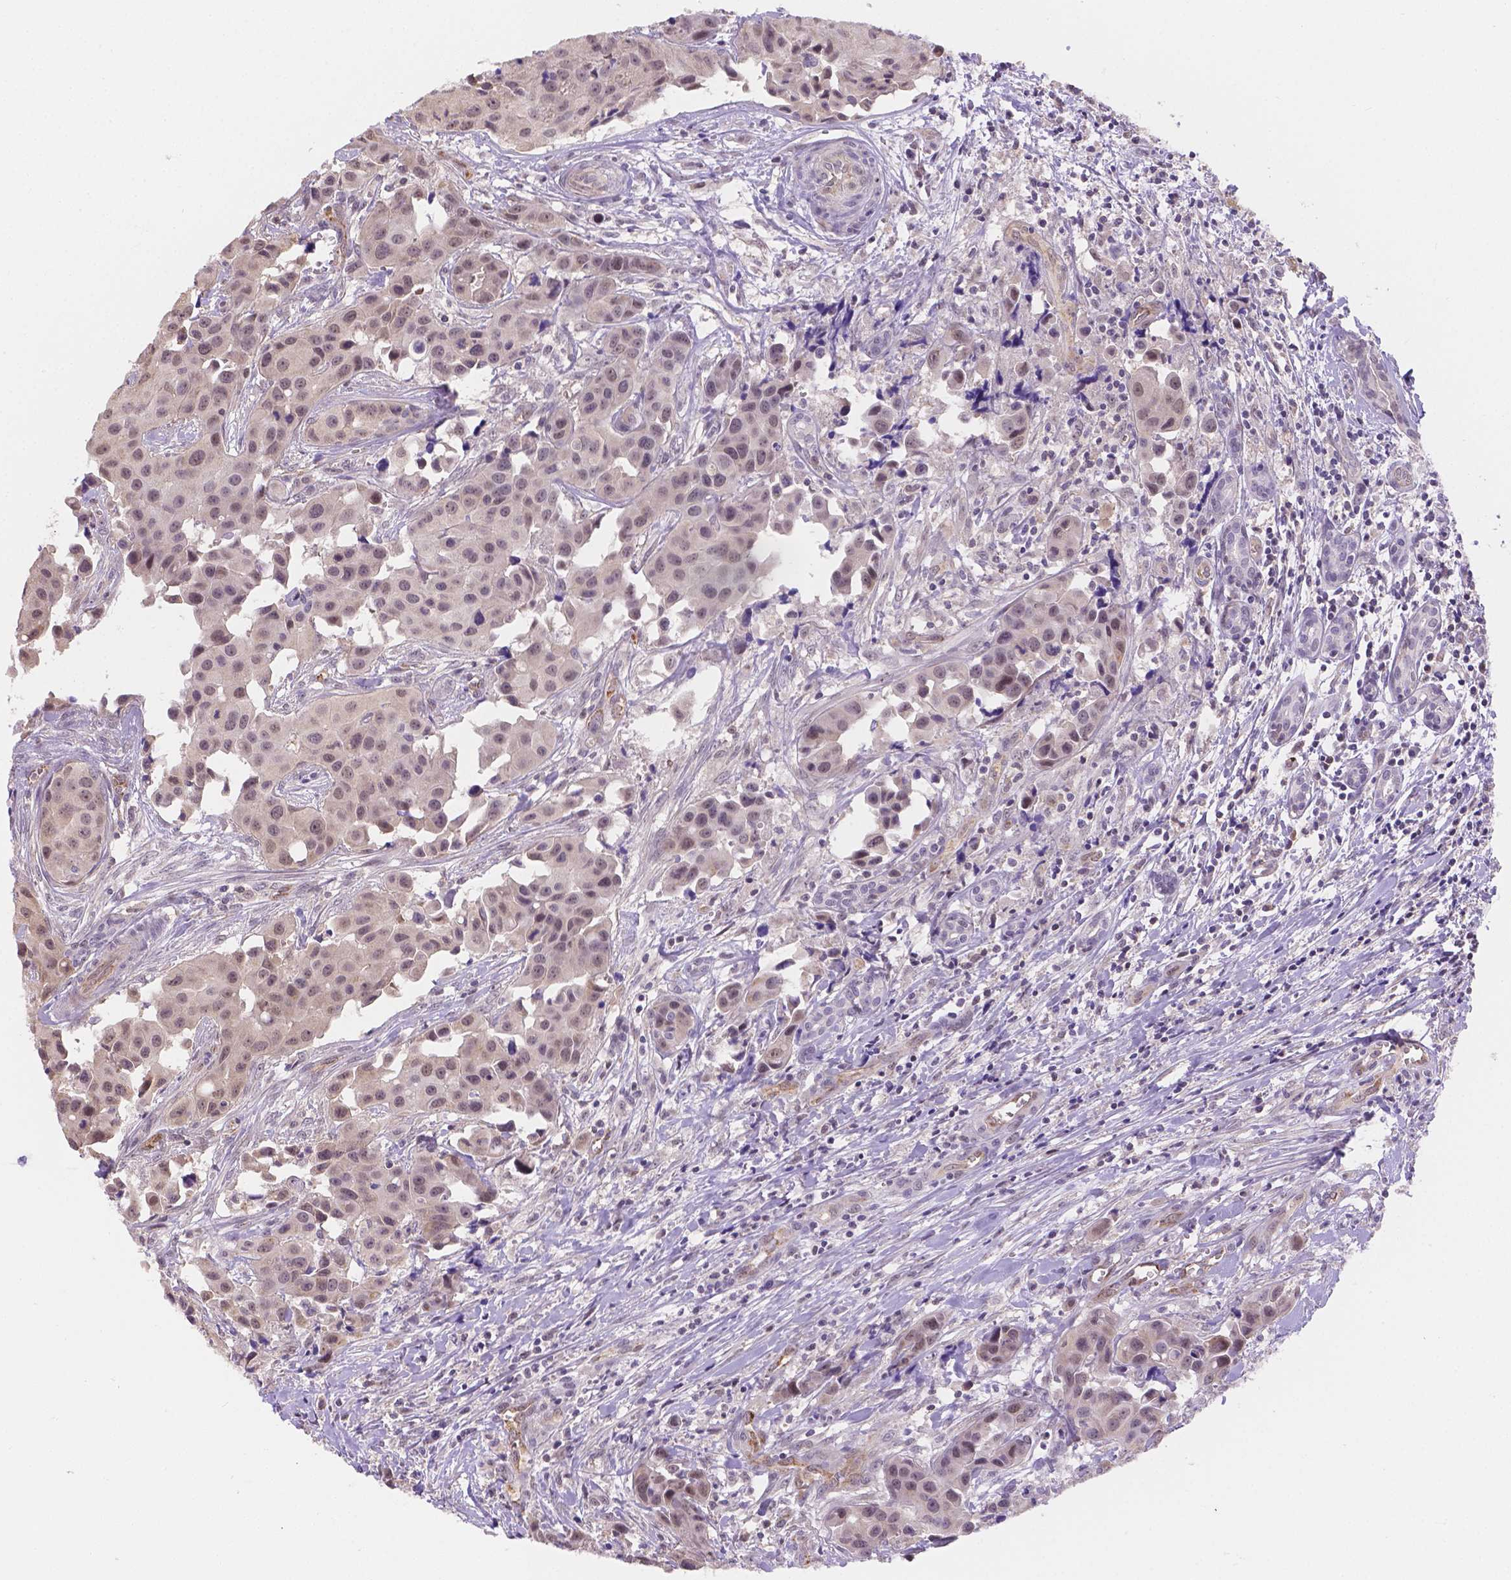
{"staining": {"intensity": "negative", "quantity": "none", "location": "none"}, "tissue": "head and neck cancer", "cell_type": "Tumor cells", "image_type": "cancer", "snomed": [{"axis": "morphology", "description": "Adenocarcinoma, NOS"}, {"axis": "topography", "description": "Head-Neck"}], "caption": "High power microscopy image of an immunohistochemistry (IHC) histopathology image of head and neck adenocarcinoma, revealing no significant expression in tumor cells.", "gene": "NXPE2", "patient": {"sex": "male", "age": 76}}